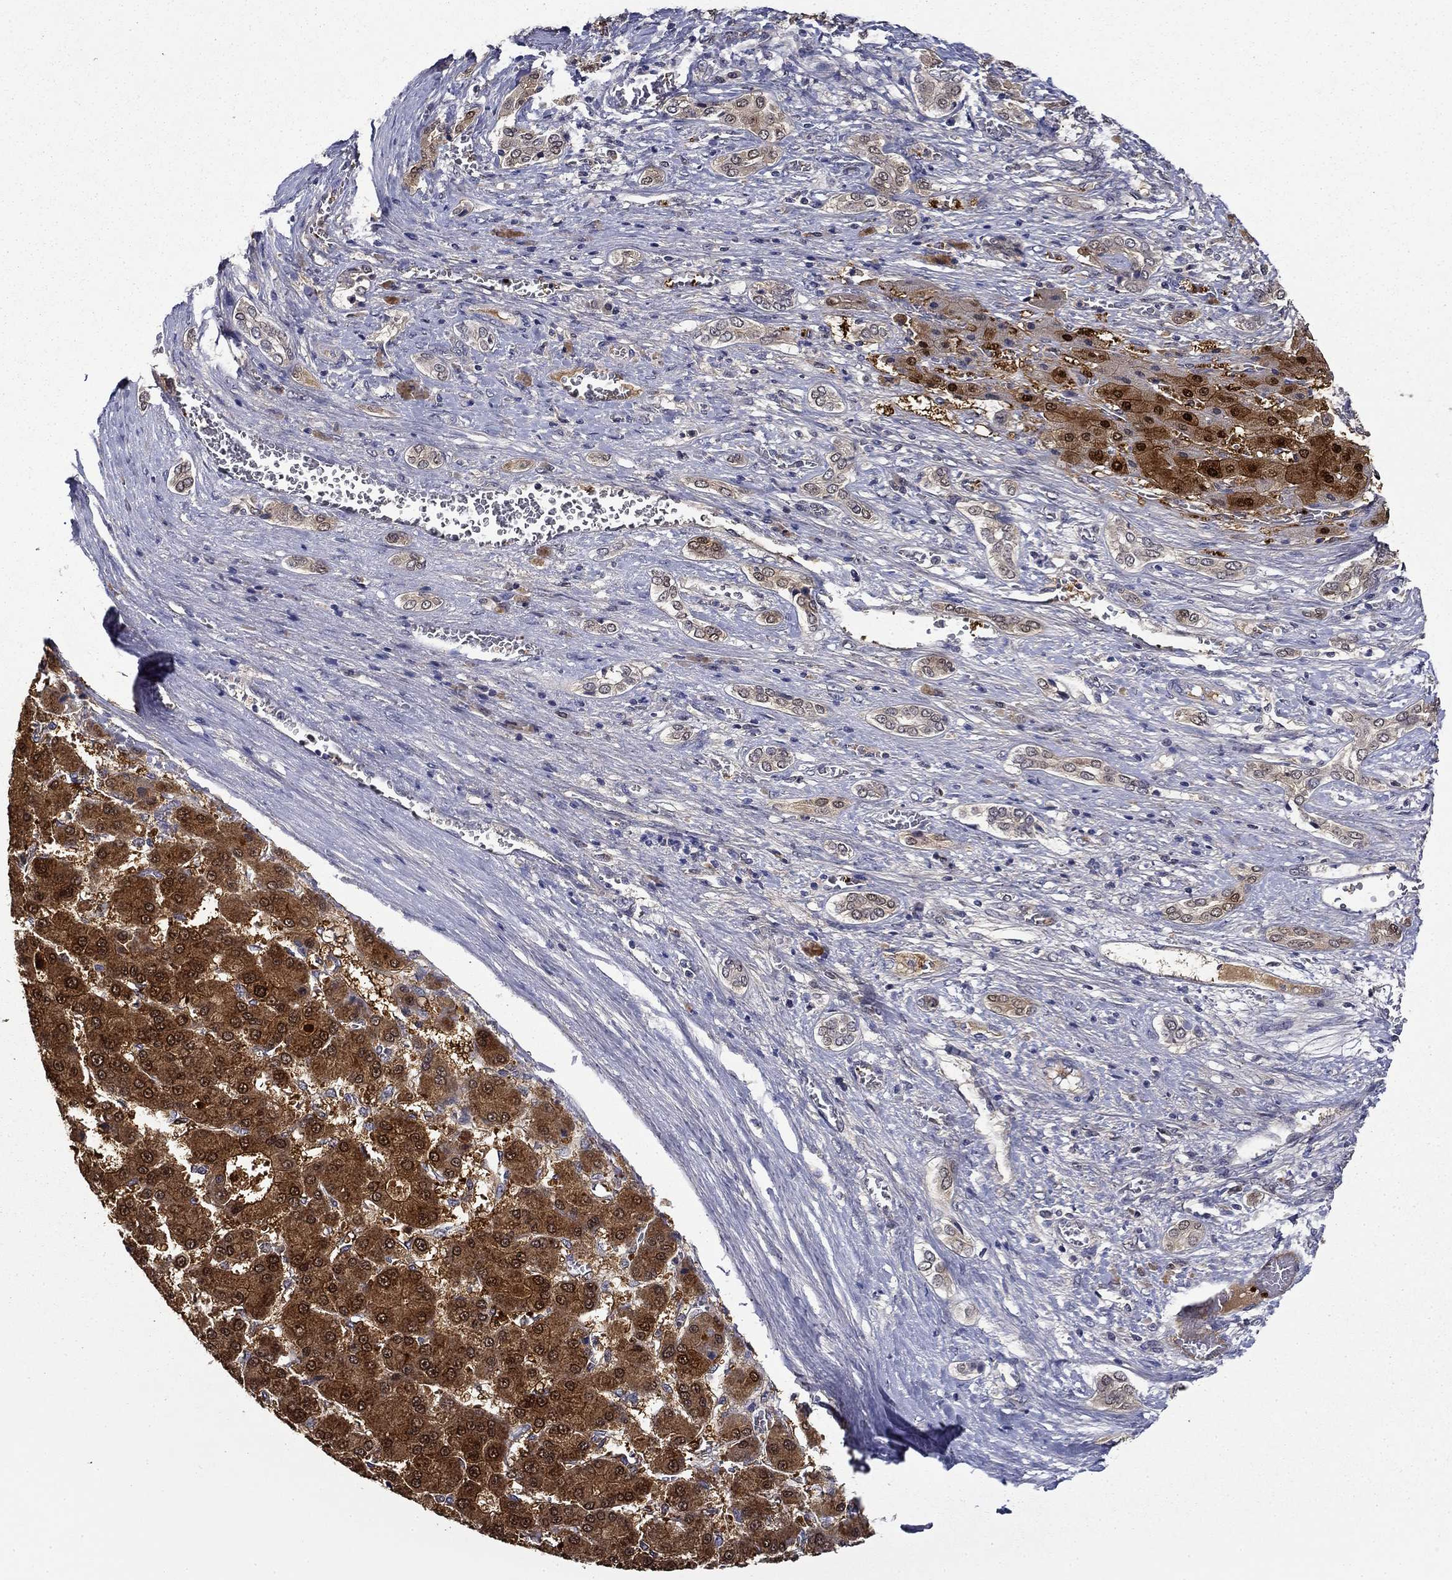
{"staining": {"intensity": "strong", "quantity": ">75%", "location": "cytoplasmic/membranous,nuclear"}, "tissue": "liver cancer", "cell_type": "Tumor cells", "image_type": "cancer", "snomed": [{"axis": "morphology", "description": "Carcinoma, Hepatocellular, NOS"}, {"axis": "topography", "description": "Liver"}], "caption": "Protein positivity by immunohistochemistry shows strong cytoplasmic/membranous and nuclear positivity in about >75% of tumor cells in liver cancer (hepatocellular carcinoma).", "gene": "DDTL", "patient": {"sex": "male", "age": 70}}